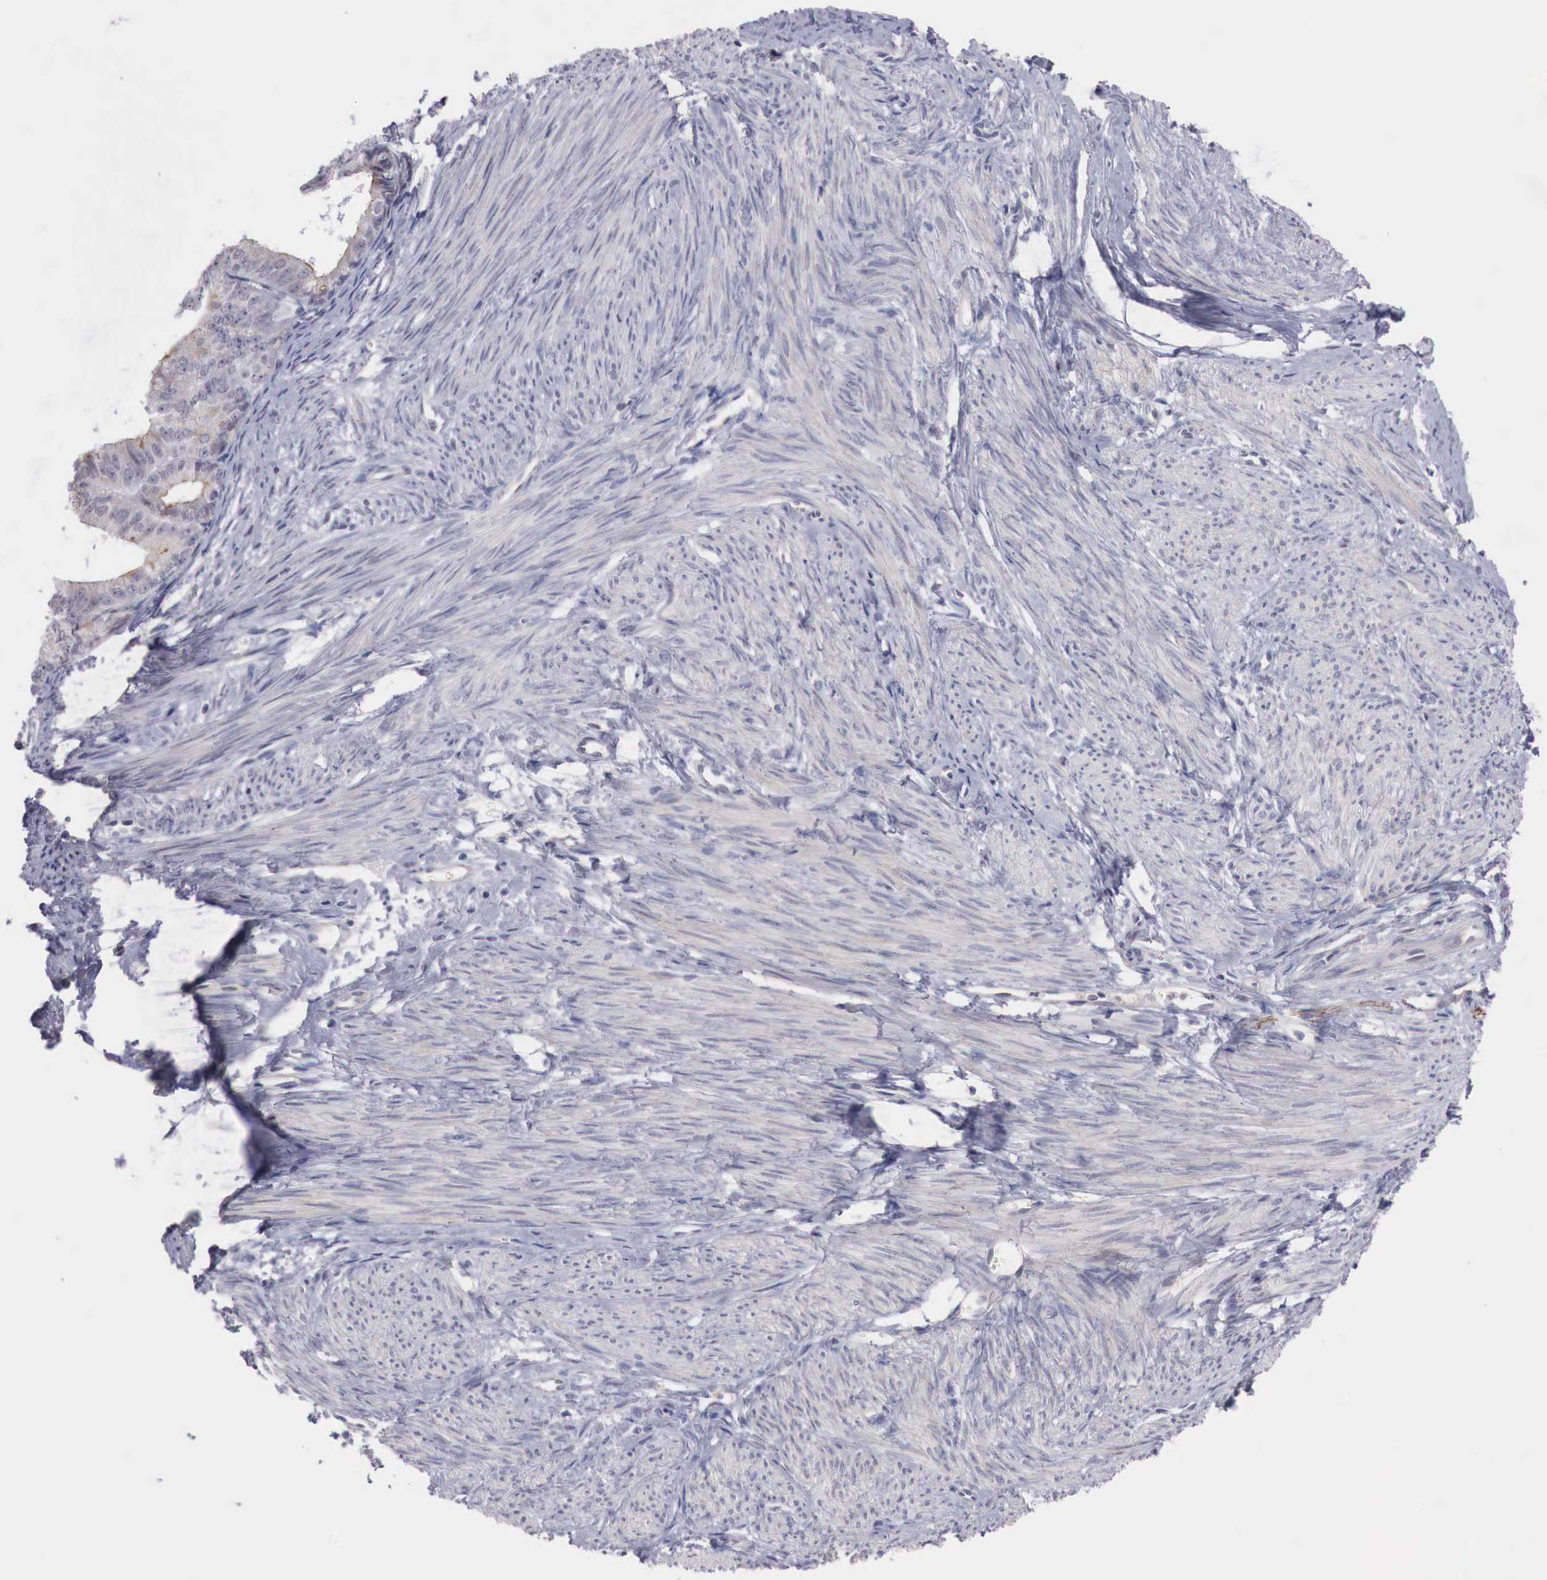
{"staining": {"intensity": "negative", "quantity": "none", "location": "none"}, "tissue": "endometrial cancer", "cell_type": "Tumor cells", "image_type": "cancer", "snomed": [{"axis": "morphology", "description": "Adenocarcinoma, NOS"}, {"axis": "topography", "description": "Endometrium"}], "caption": "High magnification brightfield microscopy of adenocarcinoma (endometrial) stained with DAB (3,3'-diaminobenzidine) (brown) and counterstained with hematoxylin (blue): tumor cells show no significant positivity.", "gene": "TRIM13", "patient": {"sex": "female", "age": 76}}